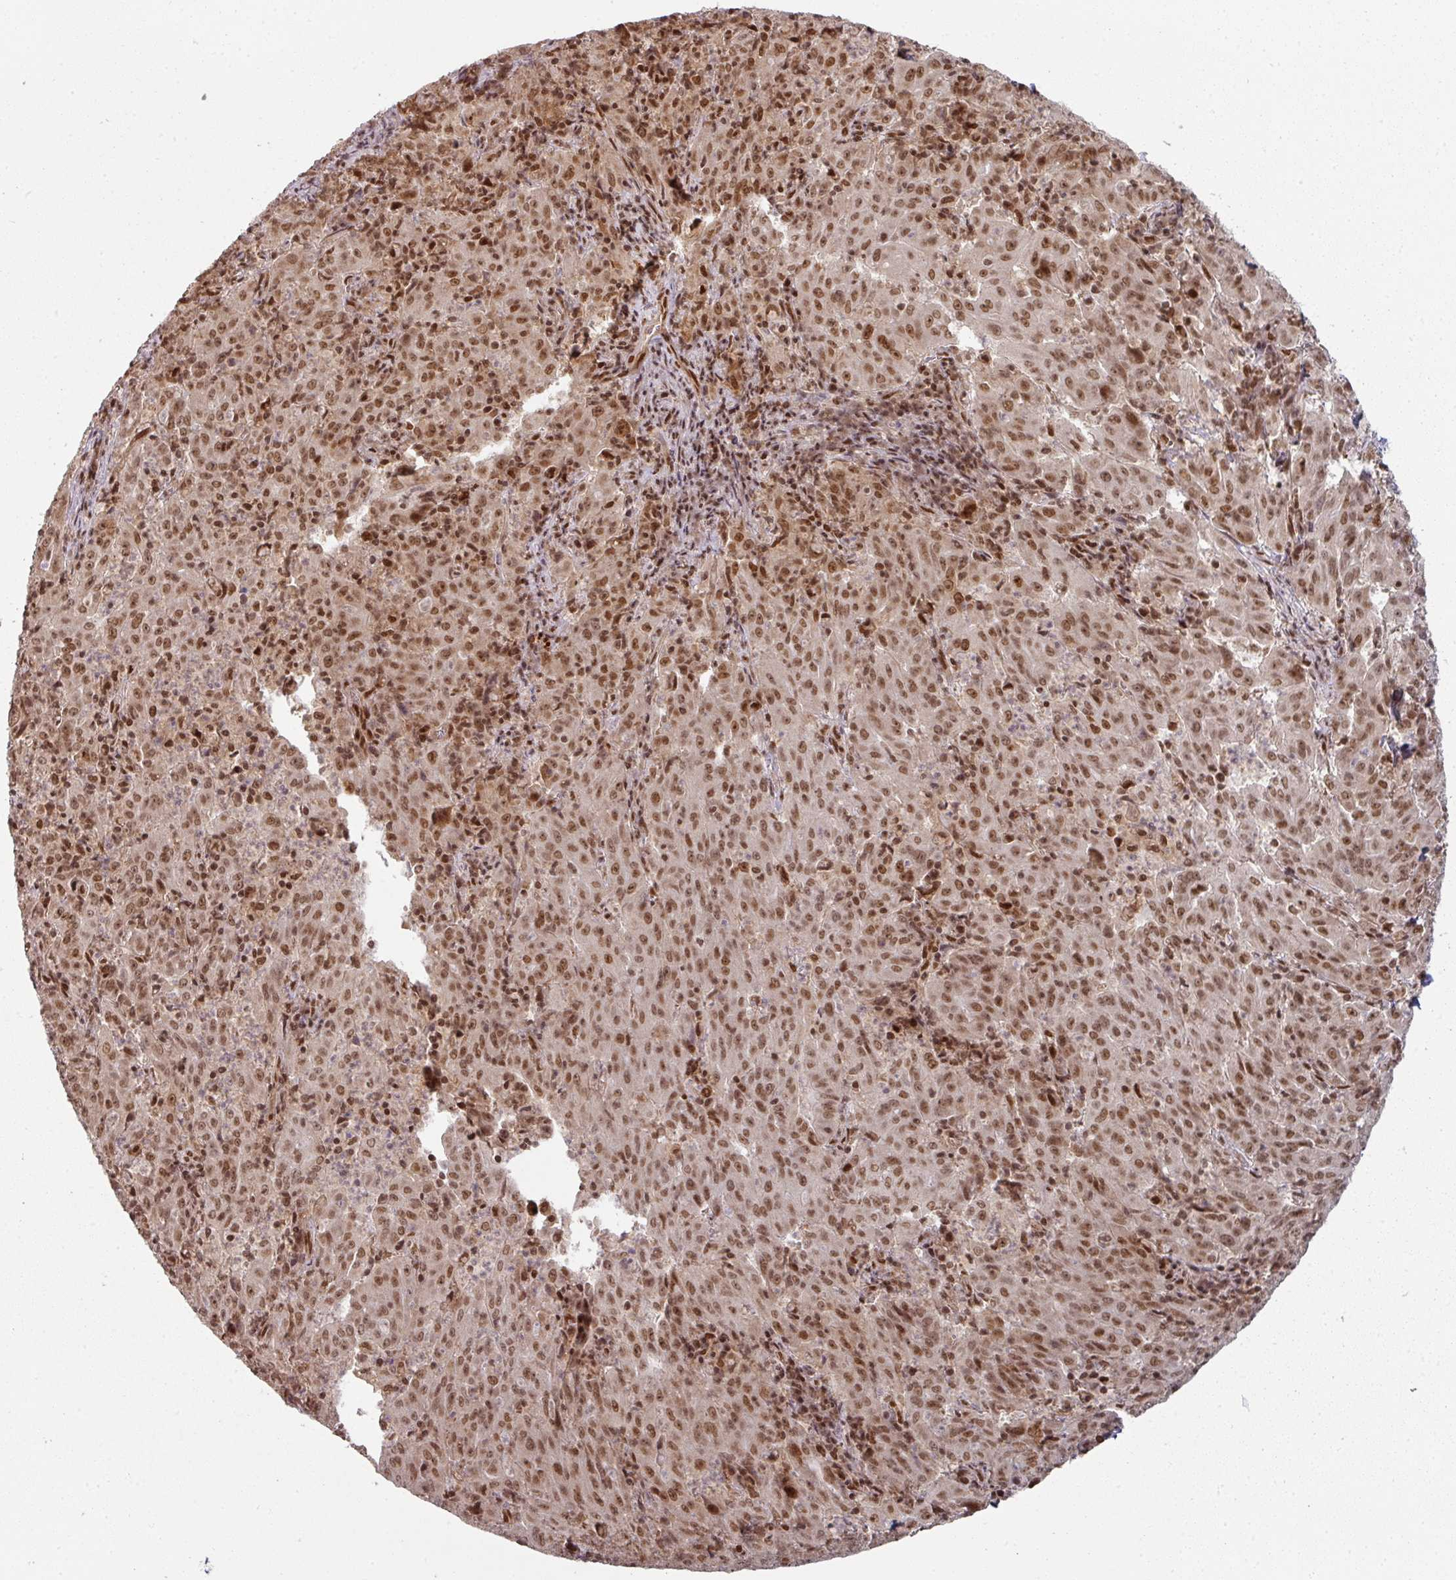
{"staining": {"intensity": "moderate", "quantity": ">75%", "location": "nuclear"}, "tissue": "pancreatic cancer", "cell_type": "Tumor cells", "image_type": "cancer", "snomed": [{"axis": "morphology", "description": "Adenocarcinoma, NOS"}, {"axis": "topography", "description": "Pancreas"}], "caption": "The micrograph shows immunohistochemical staining of pancreatic cancer. There is moderate nuclear expression is appreciated in approximately >75% of tumor cells.", "gene": "SIK3", "patient": {"sex": "male", "age": 63}}